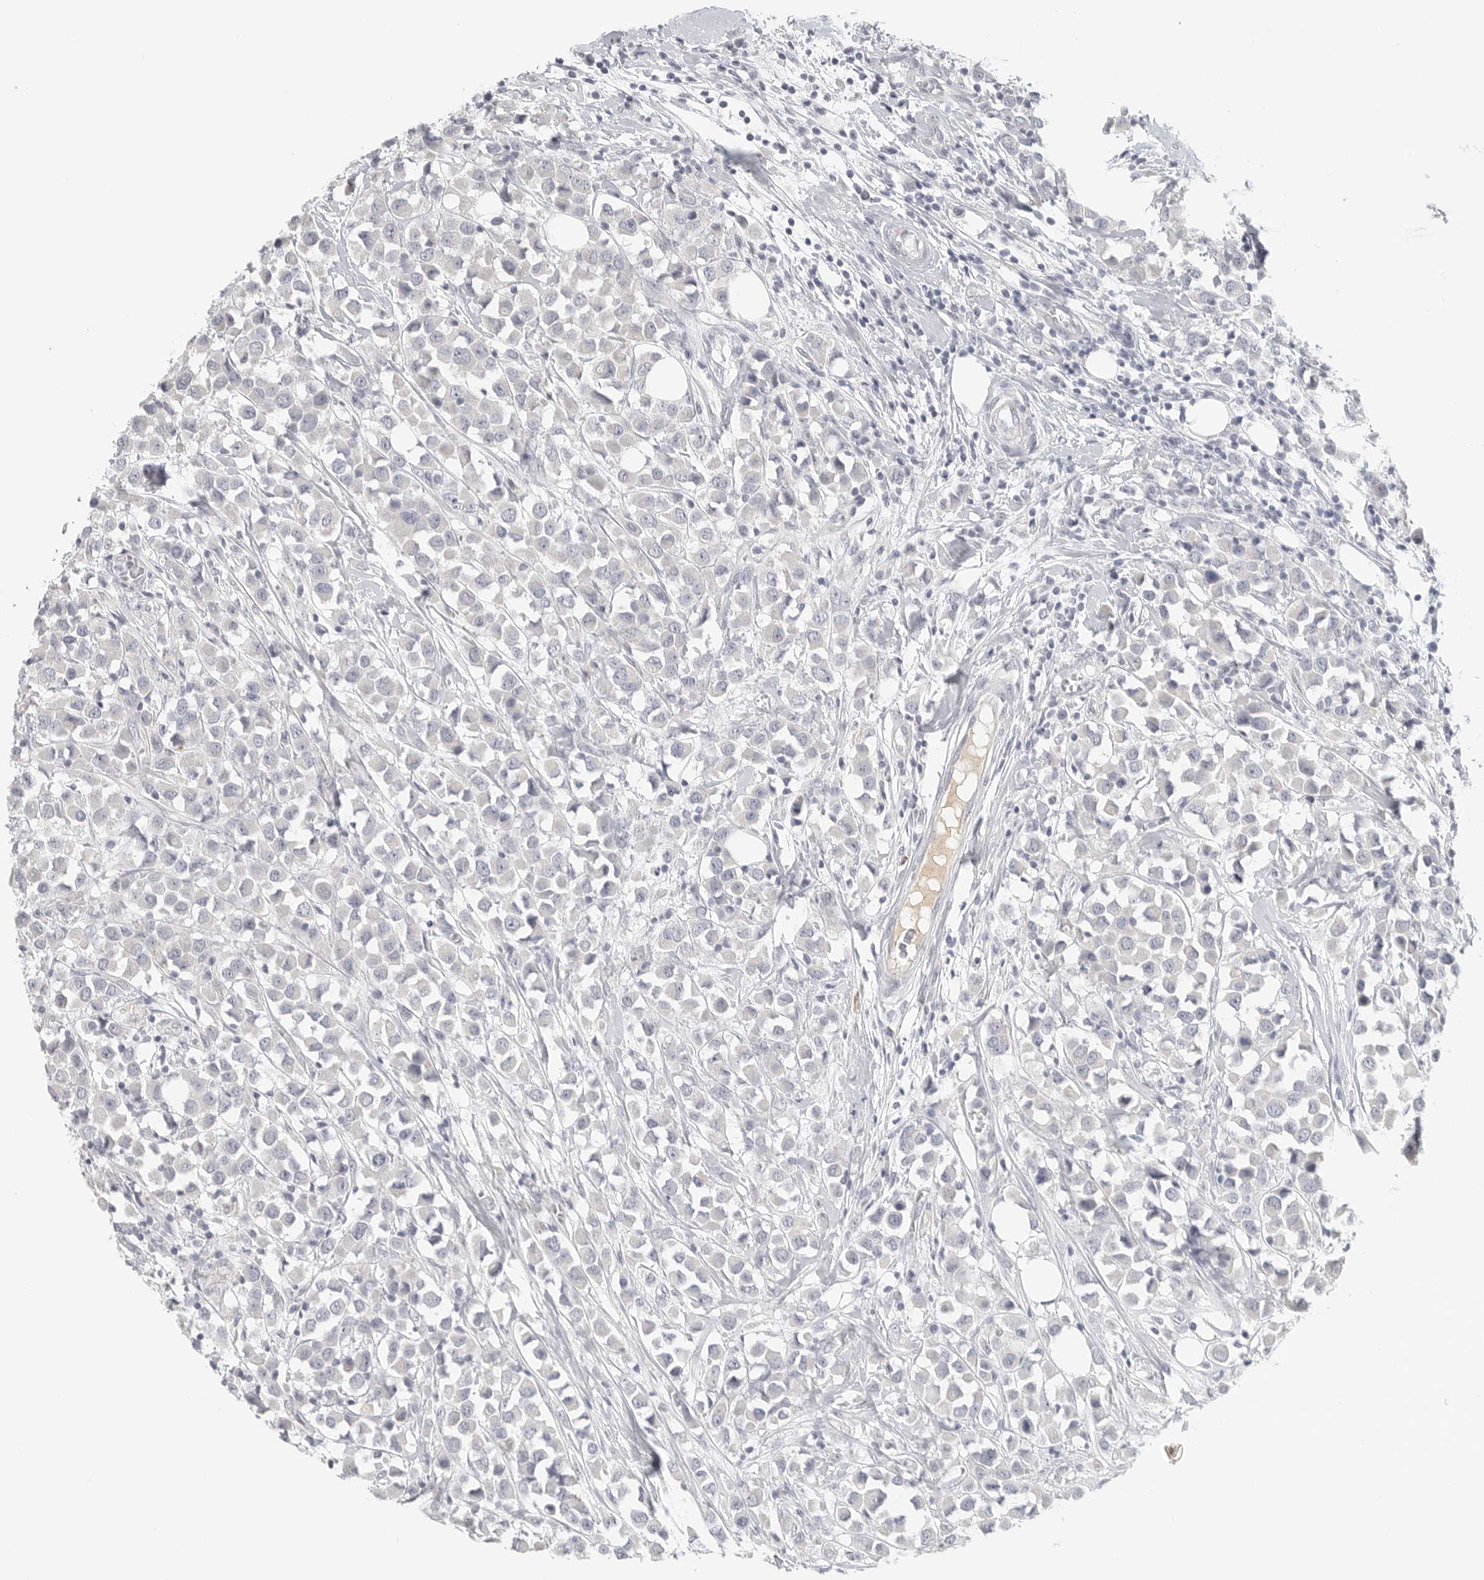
{"staining": {"intensity": "negative", "quantity": "none", "location": "none"}, "tissue": "breast cancer", "cell_type": "Tumor cells", "image_type": "cancer", "snomed": [{"axis": "morphology", "description": "Duct carcinoma"}, {"axis": "topography", "description": "Breast"}], "caption": "The micrograph displays no staining of tumor cells in invasive ductal carcinoma (breast).", "gene": "SLC25A36", "patient": {"sex": "female", "age": 61}}